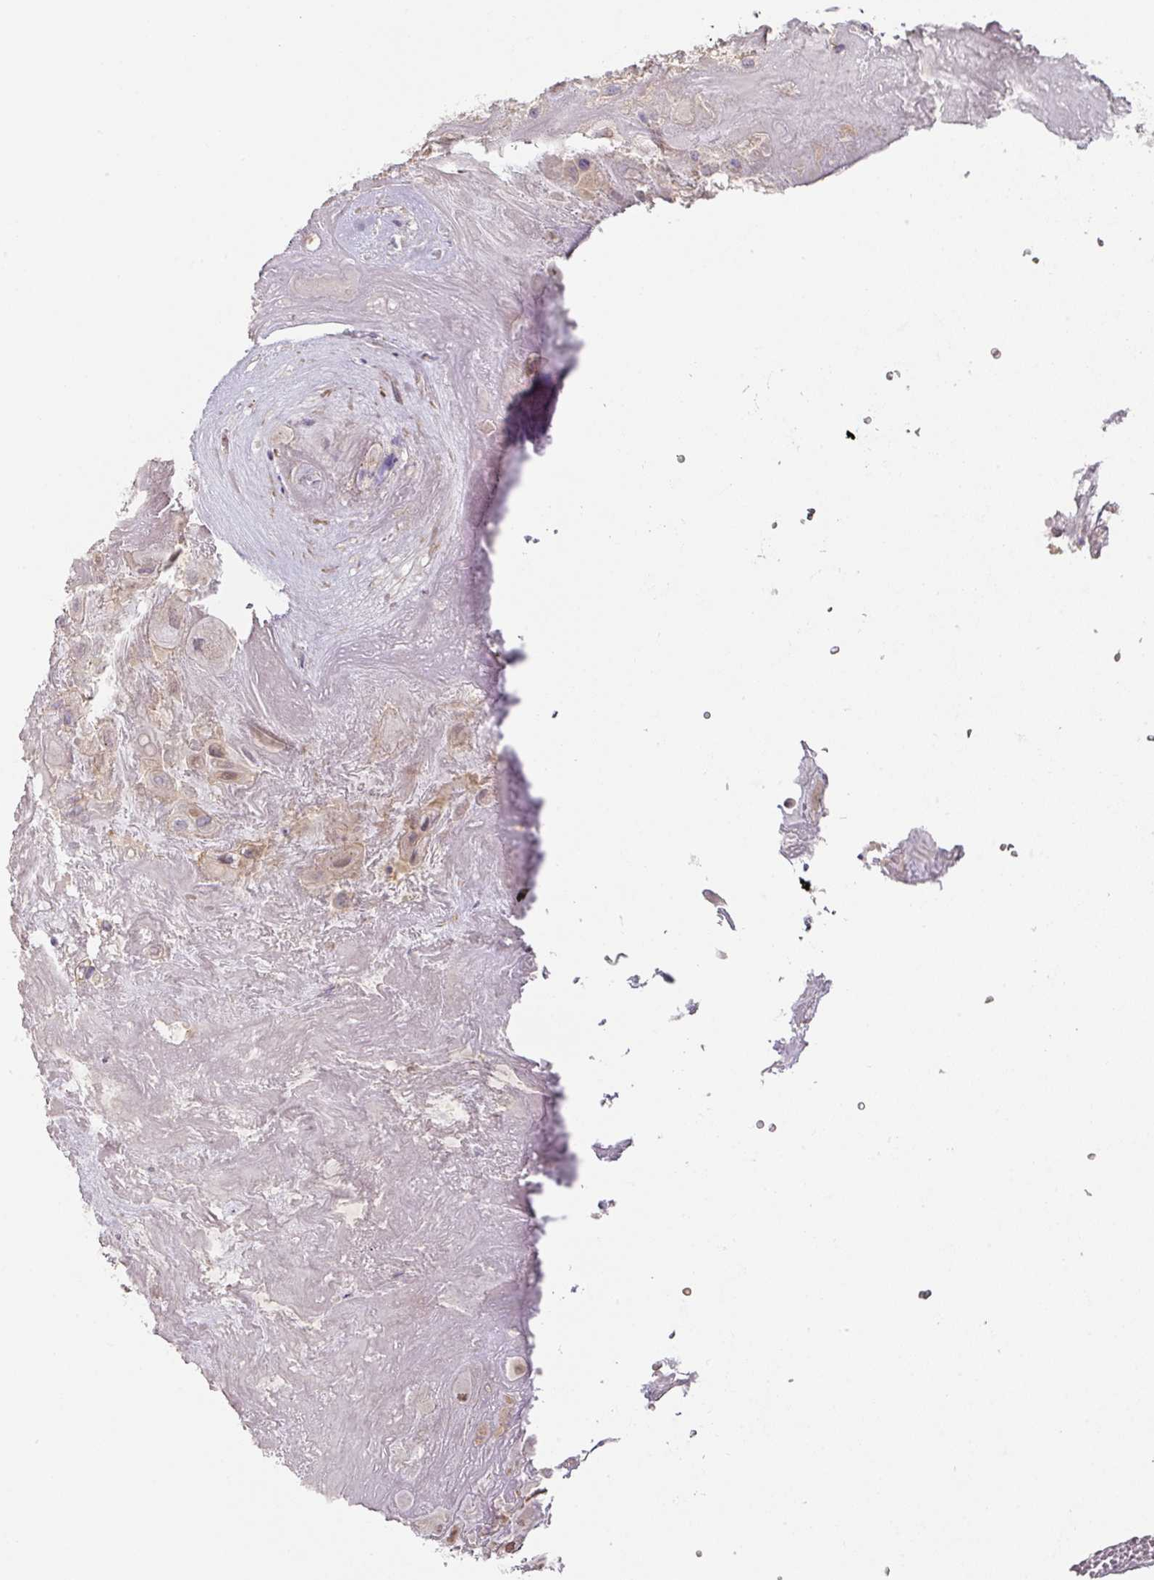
{"staining": {"intensity": "negative", "quantity": "none", "location": "none"}, "tissue": "placenta", "cell_type": "Decidual cells", "image_type": "normal", "snomed": [{"axis": "morphology", "description": "Normal tissue, NOS"}, {"axis": "topography", "description": "Placenta"}], "caption": "Human placenta stained for a protein using IHC displays no expression in decidual cells.", "gene": "TARM1", "patient": {"sex": "female", "age": 32}}